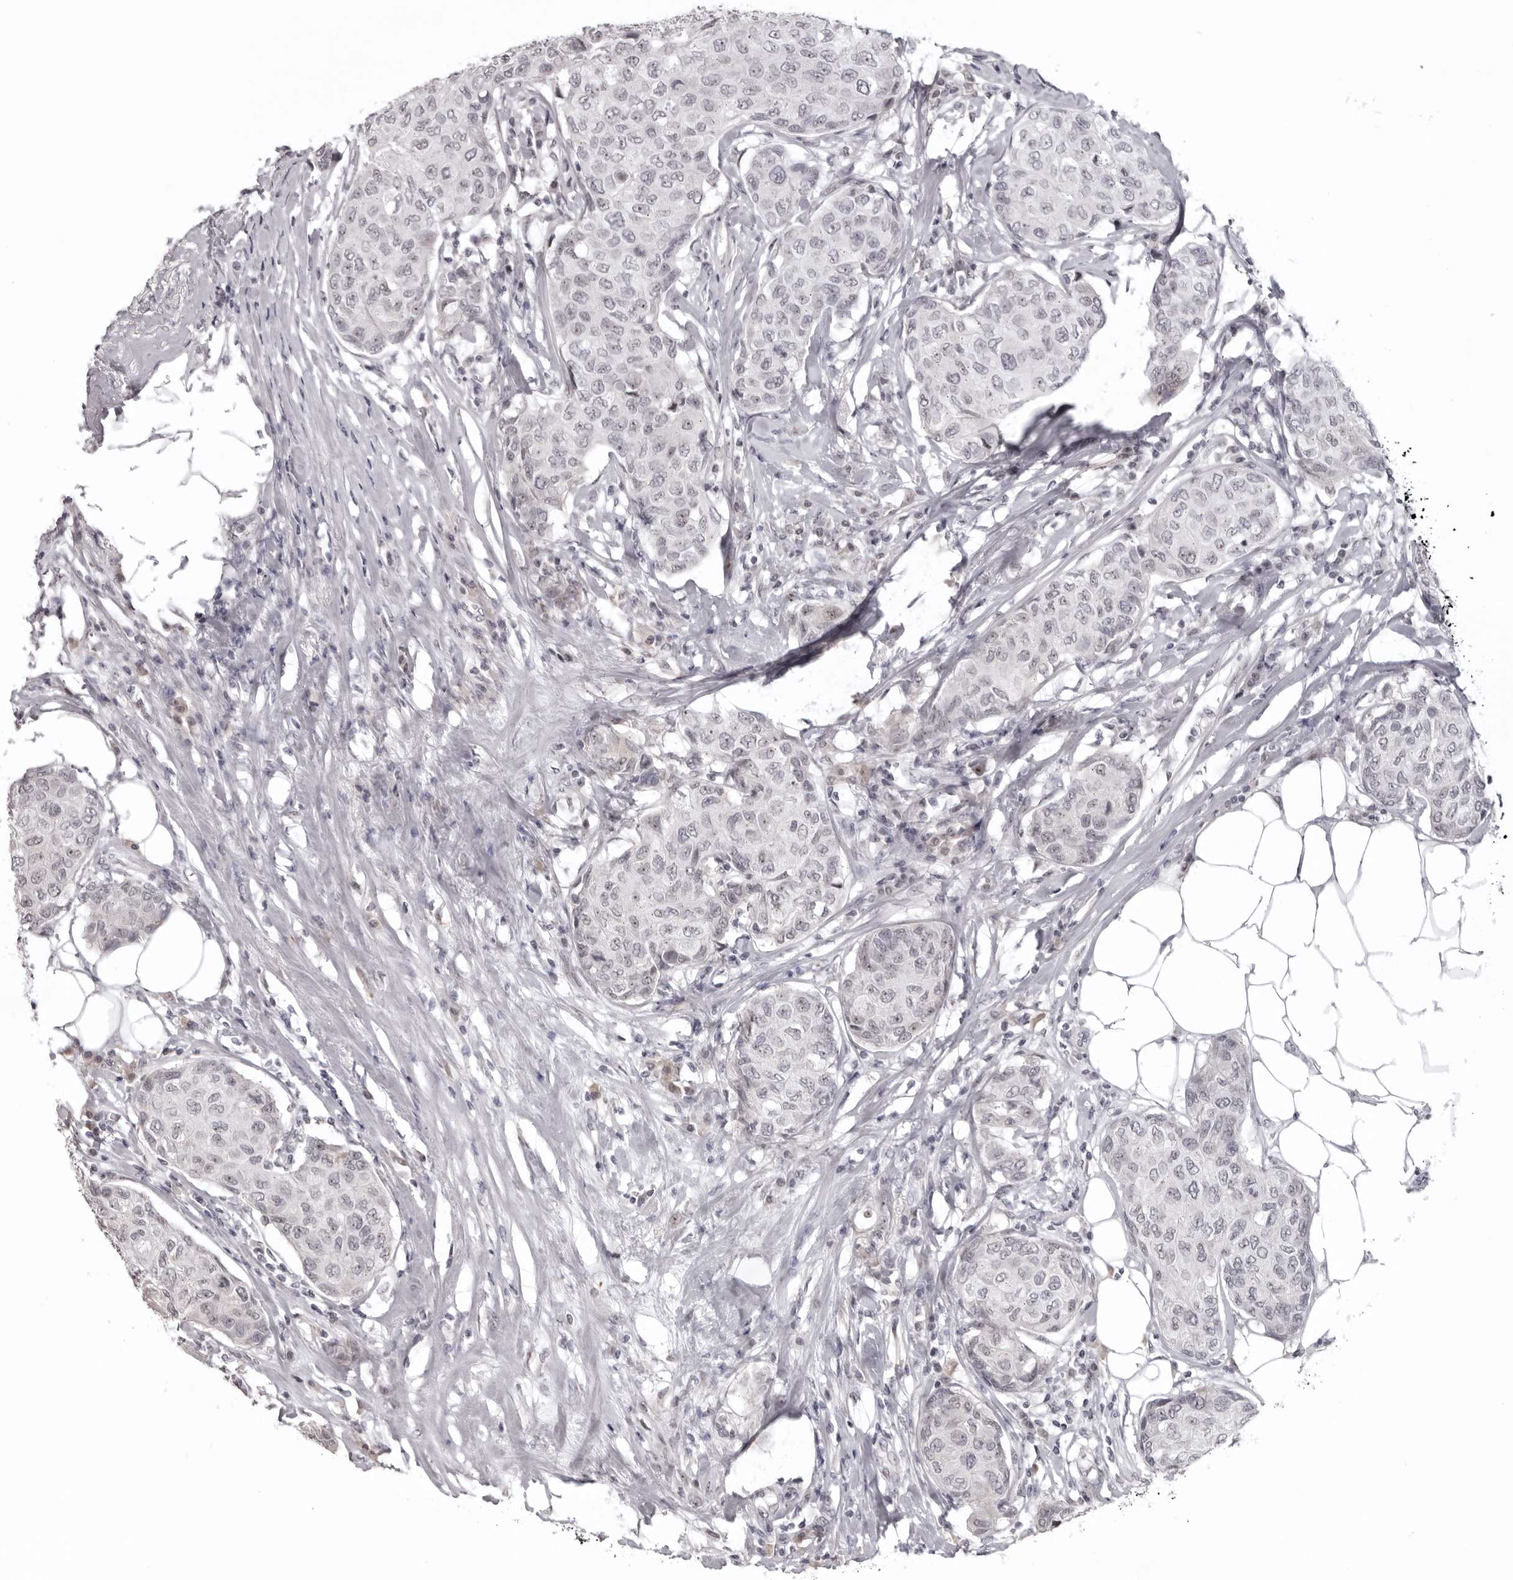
{"staining": {"intensity": "negative", "quantity": "none", "location": "none"}, "tissue": "breast cancer", "cell_type": "Tumor cells", "image_type": "cancer", "snomed": [{"axis": "morphology", "description": "Duct carcinoma"}, {"axis": "topography", "description": "Breast"}], "caption": "Immunohistochemistry (IHC) of breast cancer shows no expression in tumor cells.", "gene": "HELZ", "patient": {"sex": "female", "age": 80}}